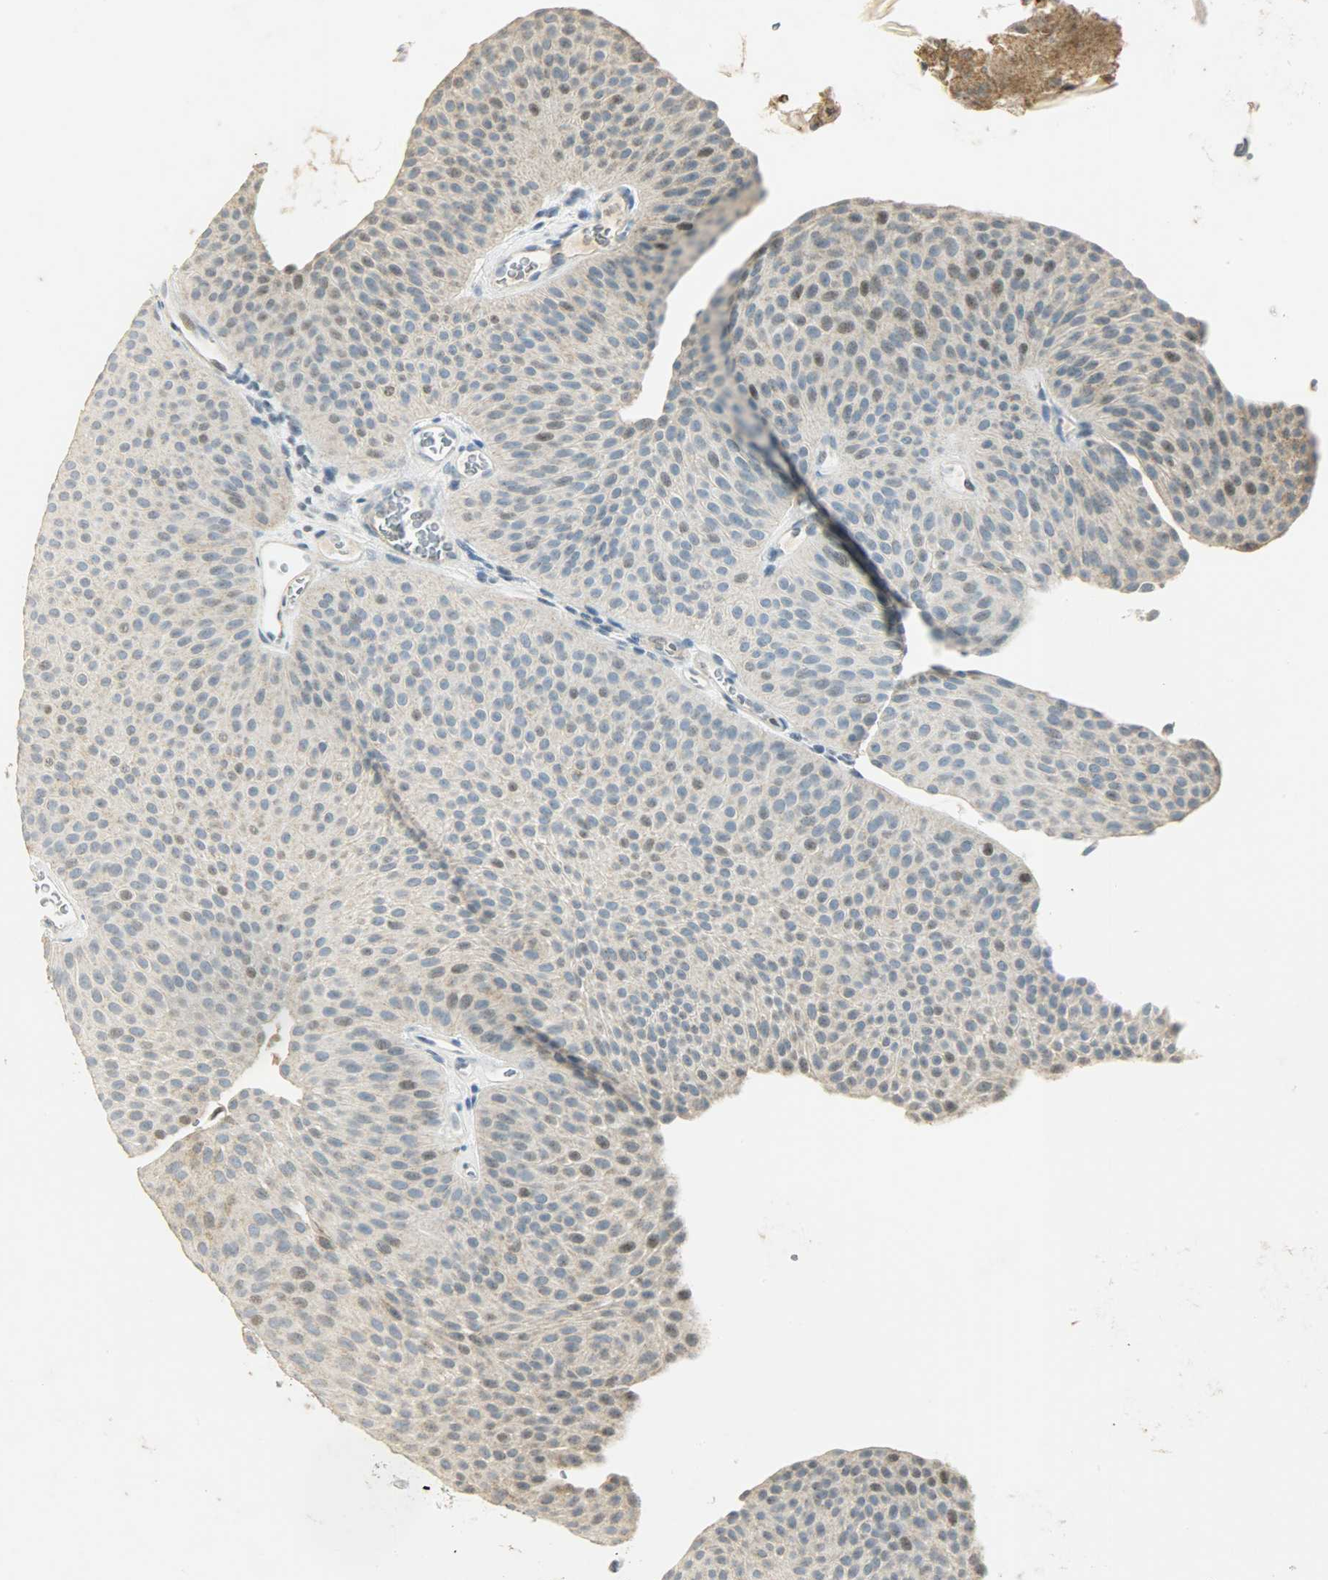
{"staining": {"intensity": "strong", "quantity": "<25%", "location": "nuclear"}, "tissue": "urothelial cancer", "cell_type": "Tumor cells", "image_type": "cancer", "snomed": [{"axis": "morphology", "description": "Urothelial carcinoma, Low grade"}, {"axis": "topography", "description": "Urinary bladder"}], "caption": "Protein positivity by immunohistochemistry shows strong nuclear staining in approximately <25% of tumor cells in urothelial cancer.", "gene": "AURKB", "patient": {"sex": "female", "age": 60}}